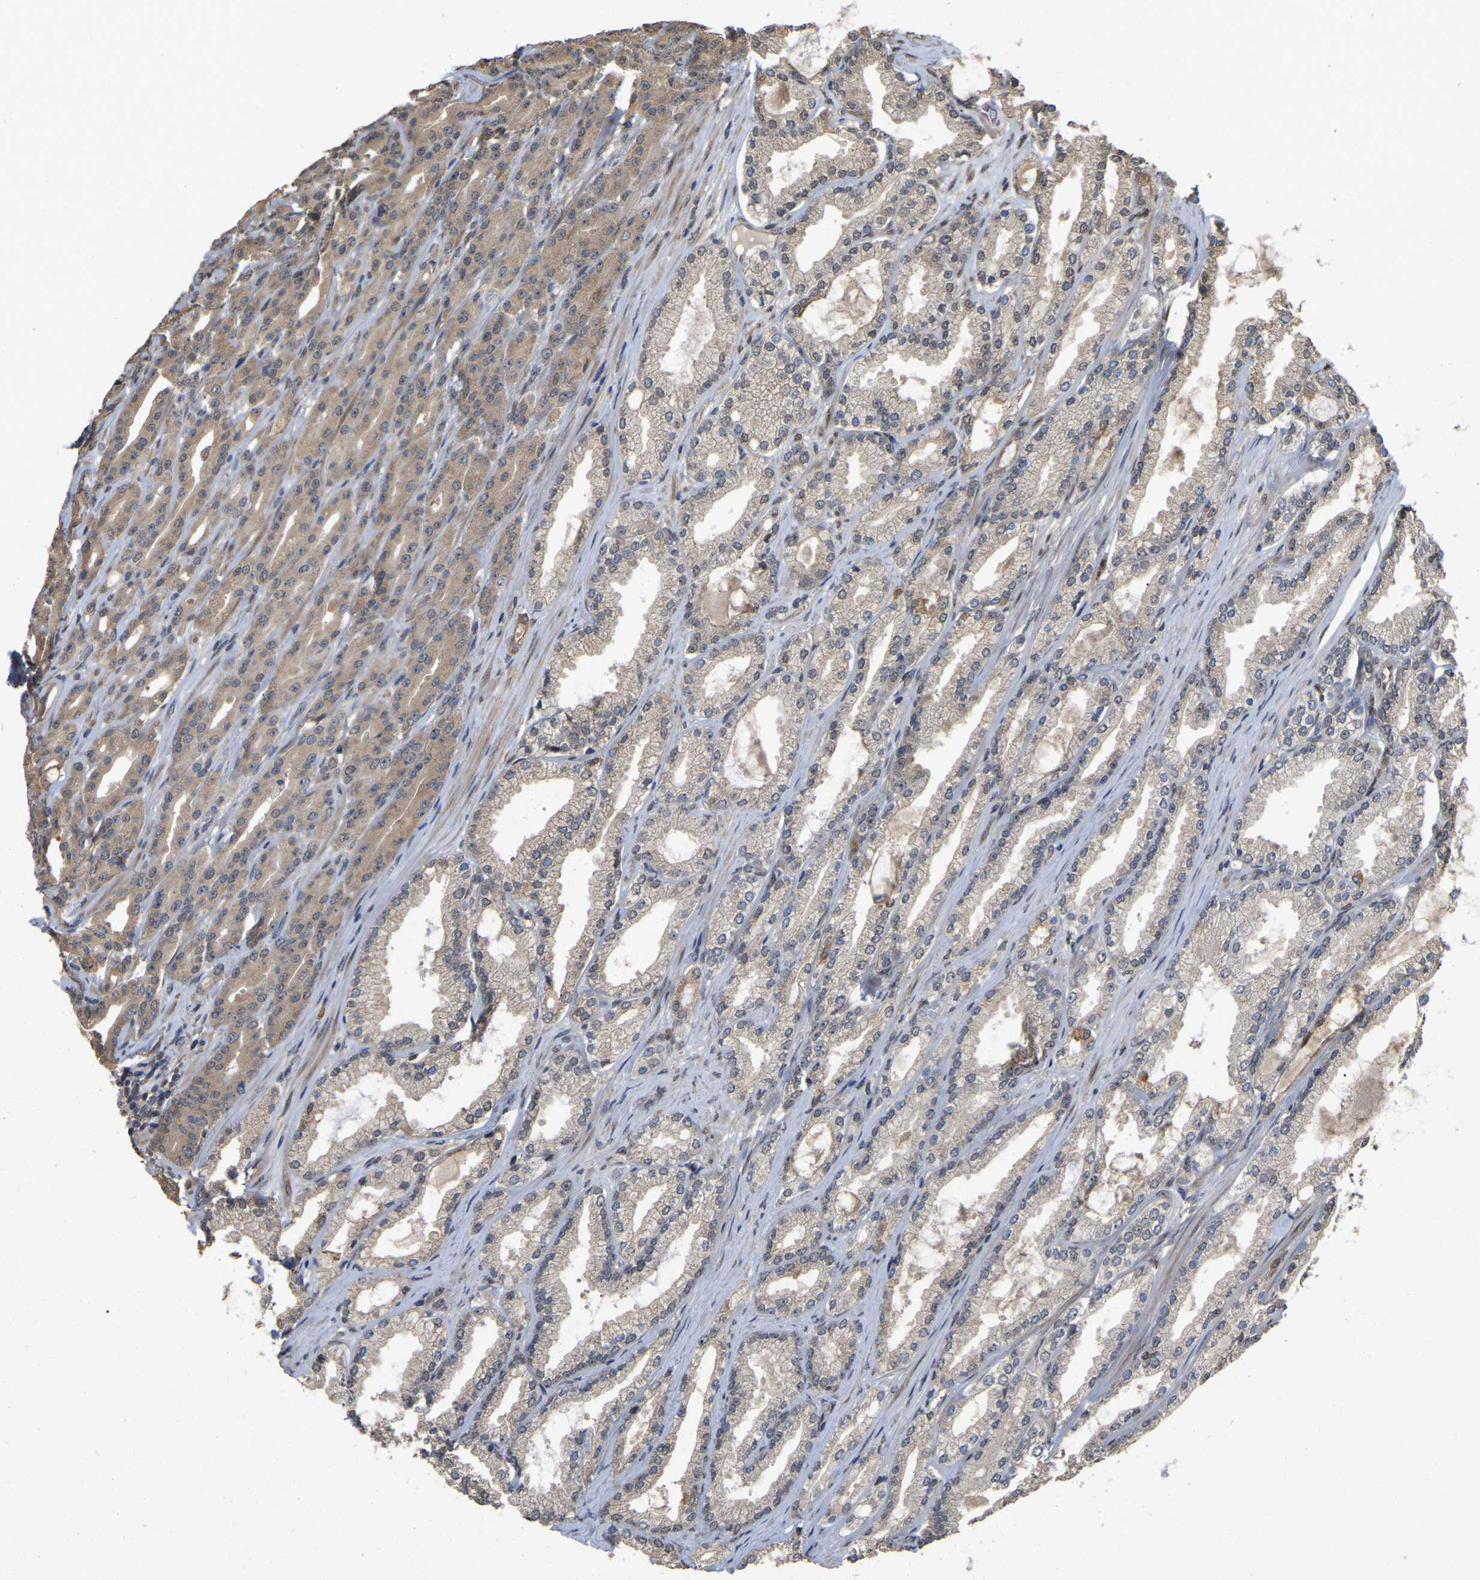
{"staining": {"intensity": "weak", "quantity": ">75%", "location": "cytoplasmic/membranous"}, "tissue": "prostate cancer", "cell_type": "Tumor cells", "image_type": "cancer", "snomed": [{"axis": "morphology", "description": "Adenocarcinoma, High grade"}, {"axis": "topography", "description": "Prostate"}], "caption": "Immunohistochemical staining of prostate cancer (high-grade adenocarcinoma) displays low levels of weak cytoplasmic/membranous expression in about >75% of tumor cells.", "gene": "FAM219A", "patient": {"sex": "male", "age": 71}}